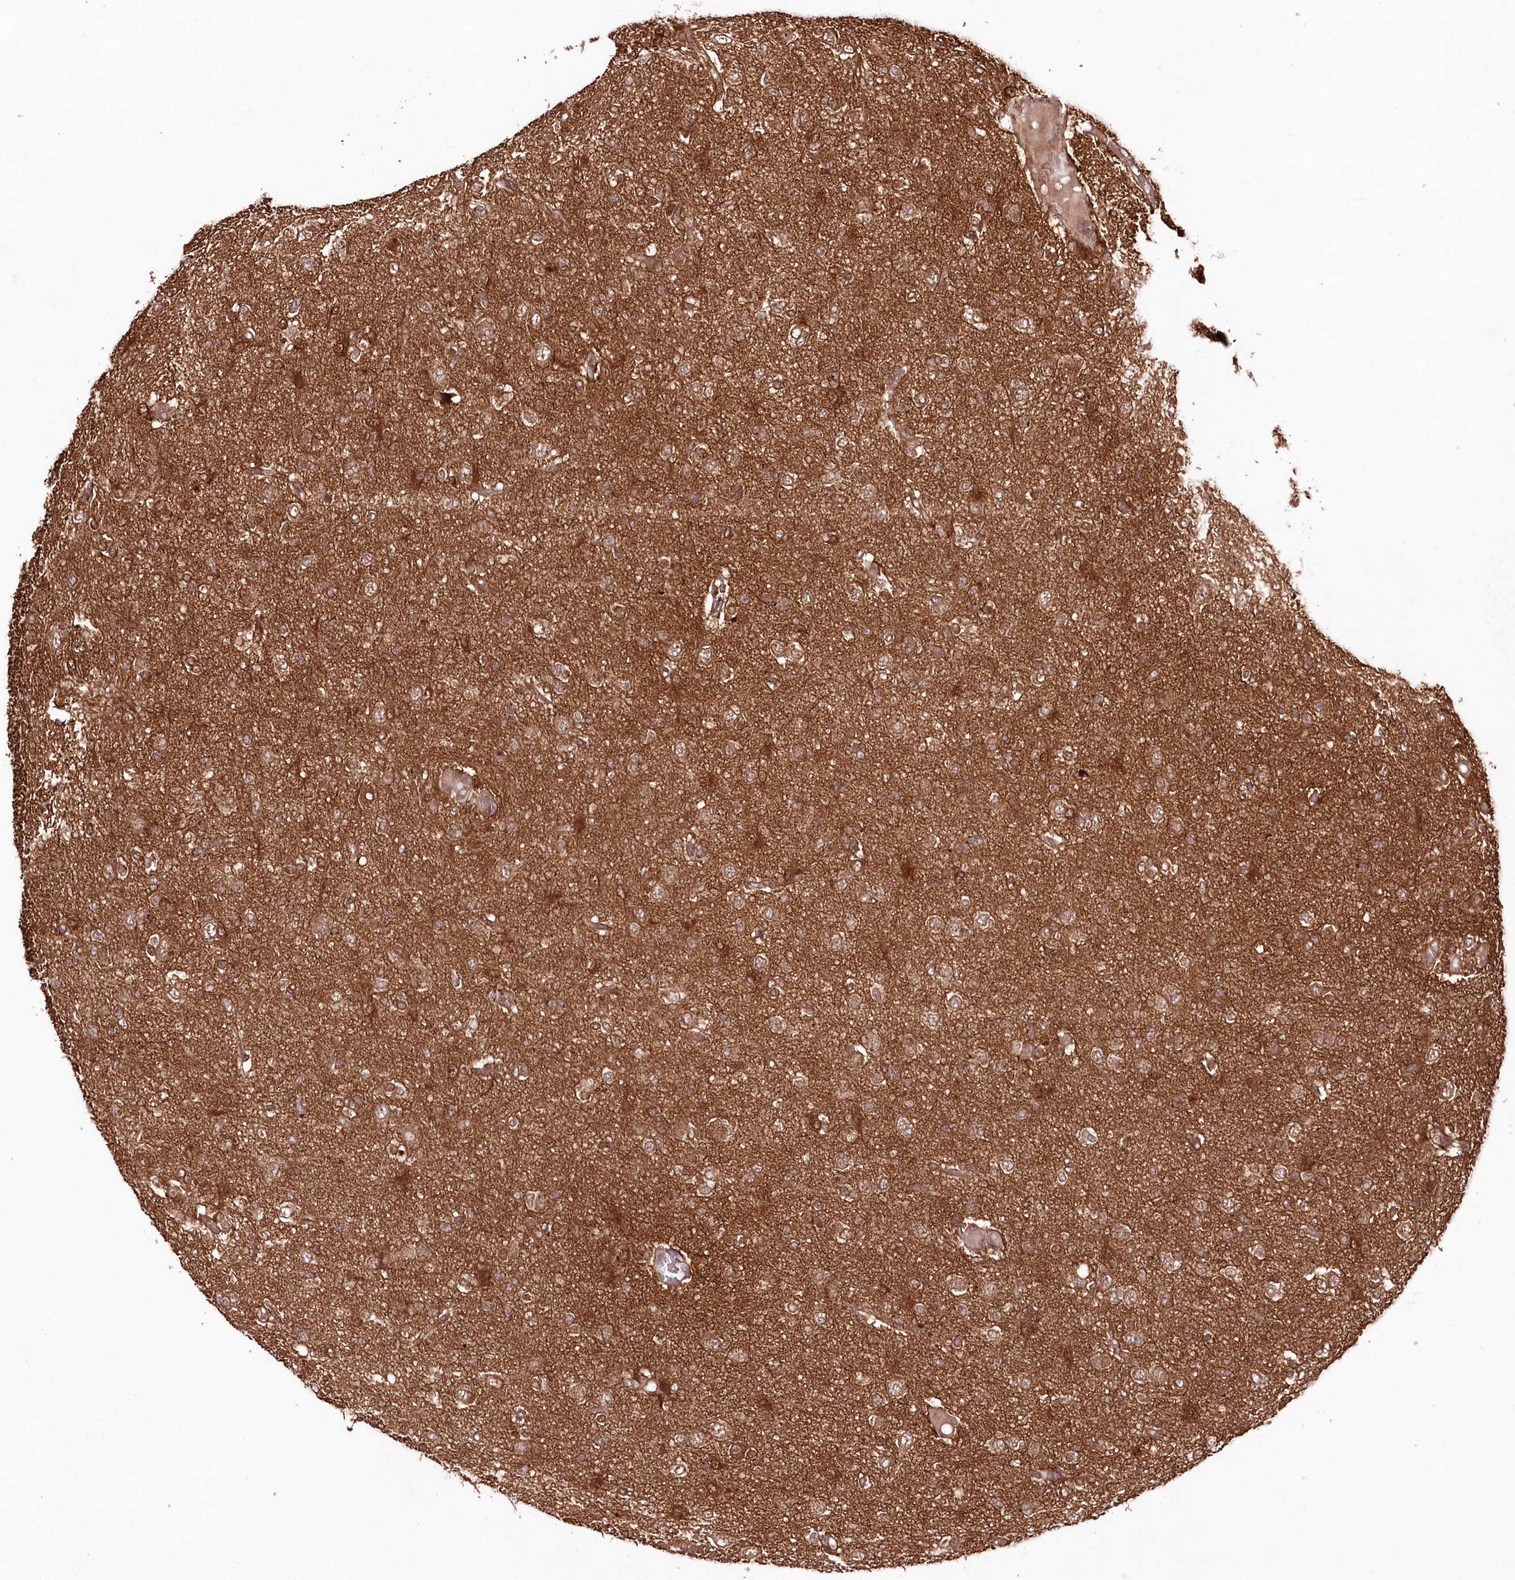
{"staining": {"intensity": "moderate", "quantity": ">75%", "location": "cytoplasmic/membranous"}, "tissue": "glioma", "cell_type": "Tumor cells", "image_type": "cancer", "snomed": [{"axis": "morphology", "description": "Glioma, malignant, High grade"}, {"axis": "topography", "description": "Brain"}], "caption": "Immunohistochemistry (IHC) image of glioma stained for a protein (brown), which exhibits medium levels of moderate cytoplasmic/membranous expression in about >75% of tumor cells.", "gene": "IMPA1", "patient": {"sex": "female", "age": 59}}